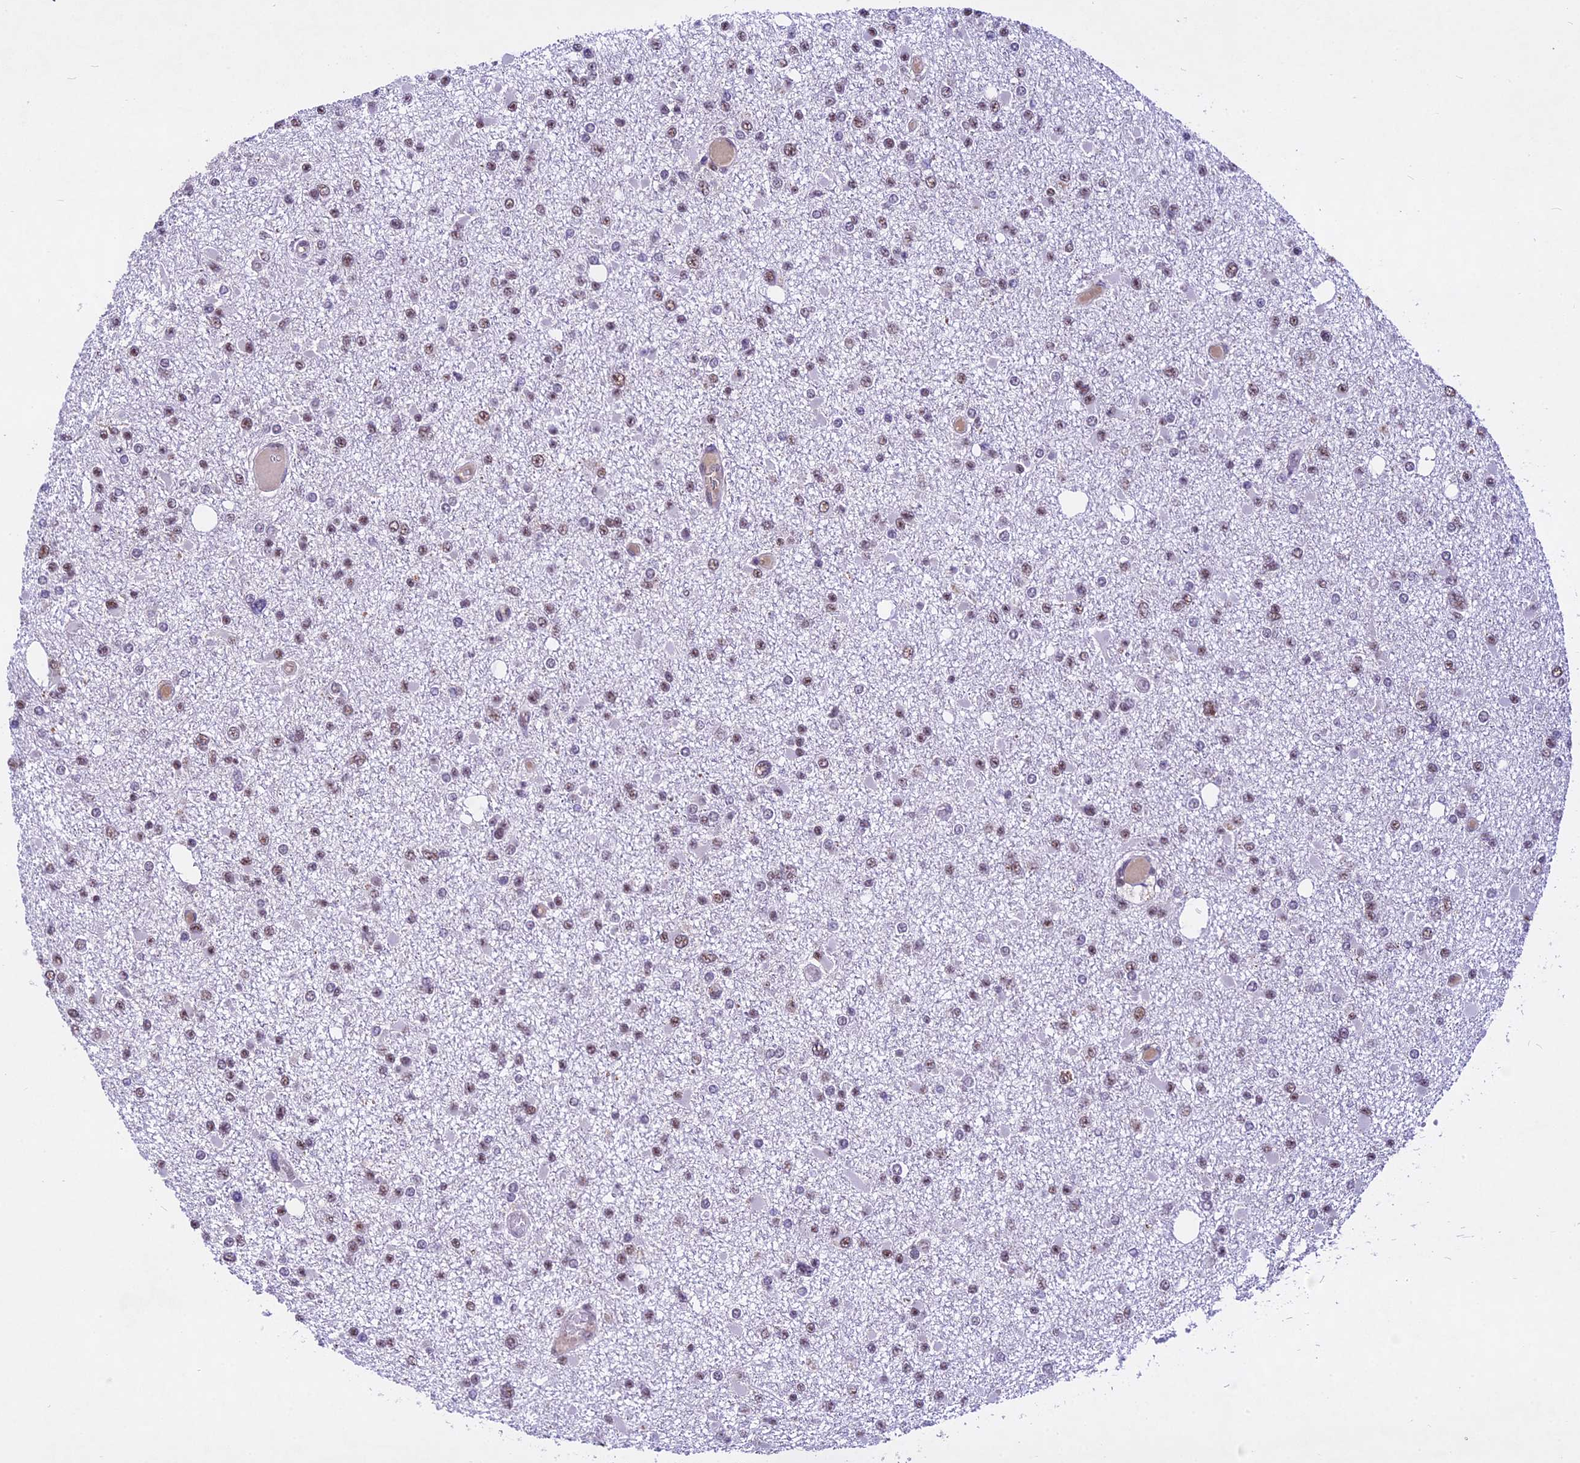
{"staining": {"intensity": "moderate", "quantity": "25%-75%", "location": "nuclear"}, "tissue": "glioma", "cell_type": "Tumor cells", "image_type": "cancer", "snomed": [{"axis": "morphology", "description": "Glioma, malignant, Low grade"}, {"axis": "topography", "description": "Brain"}], "caption": "Protein expression analysis of human malignant glioma (low-grade) reveals moderate nuclear positivity in approximately 25%-75% of tumor cells.", "gene": "CARS2", "patient": {"sex": "female", "age": 22}}